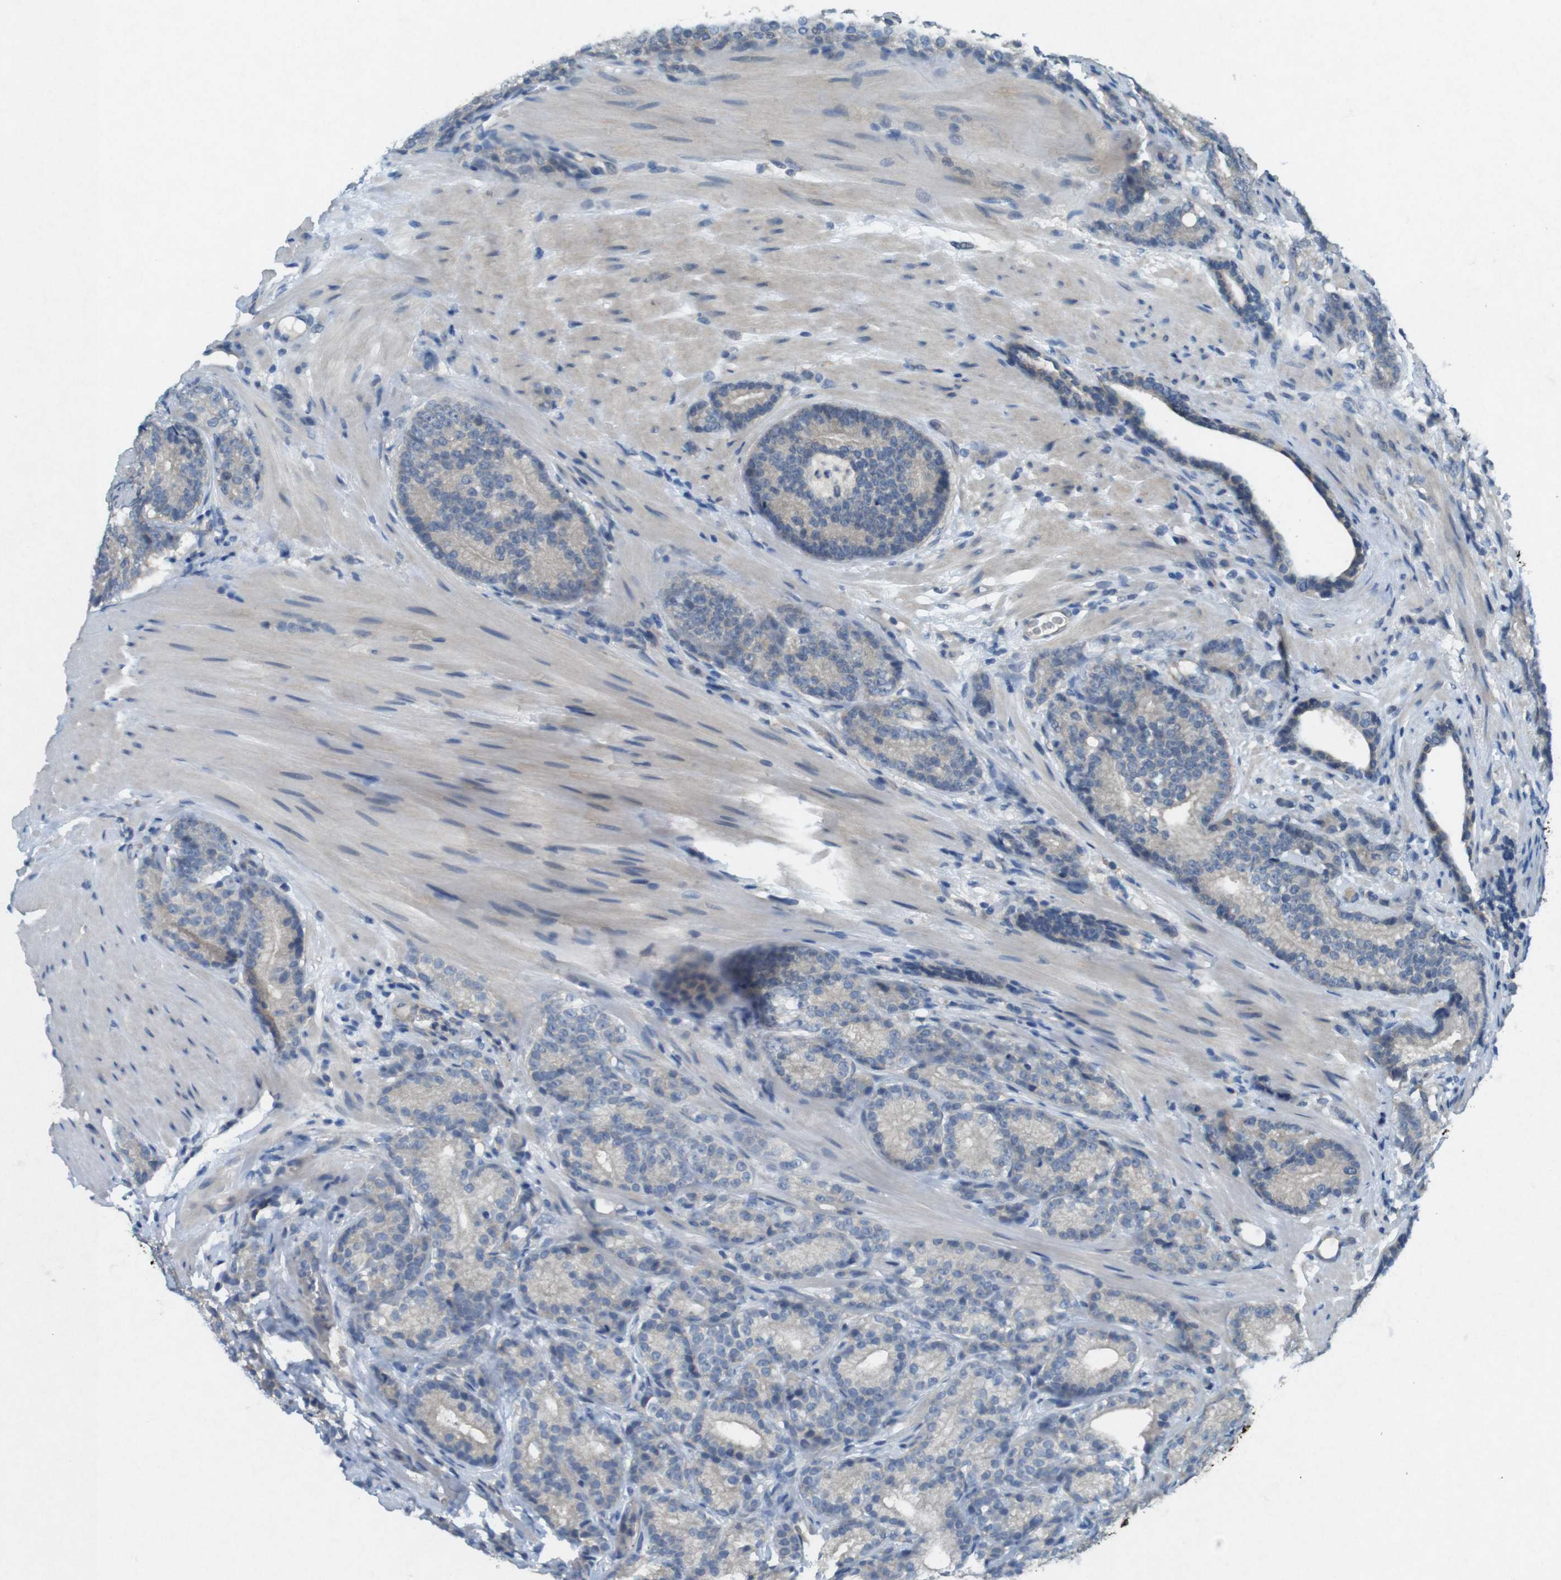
{"staining": {"intensity": "negative", "quantity": "none", "location": "none"}, "tissue": "prostate cancer", "cell_type": "Tumor cells", "image_type": "cancer", "snomed": [{"axis": "morphology", "description": "Adenocarcinoma, High grade"}, {"axis": "topography", "description": "Prostate"}], "caption": "Immunohistochemistry (IHC) of human prostate cancer demonstrates no expression in tumor cells. (Stains: DAB immunohistochemistry with hematoxylin counter stain, Microscopy: brightfield microscopy at high magnification).", "gene": "SUGT1", "patient": {"sex": "male", "age": 61}}